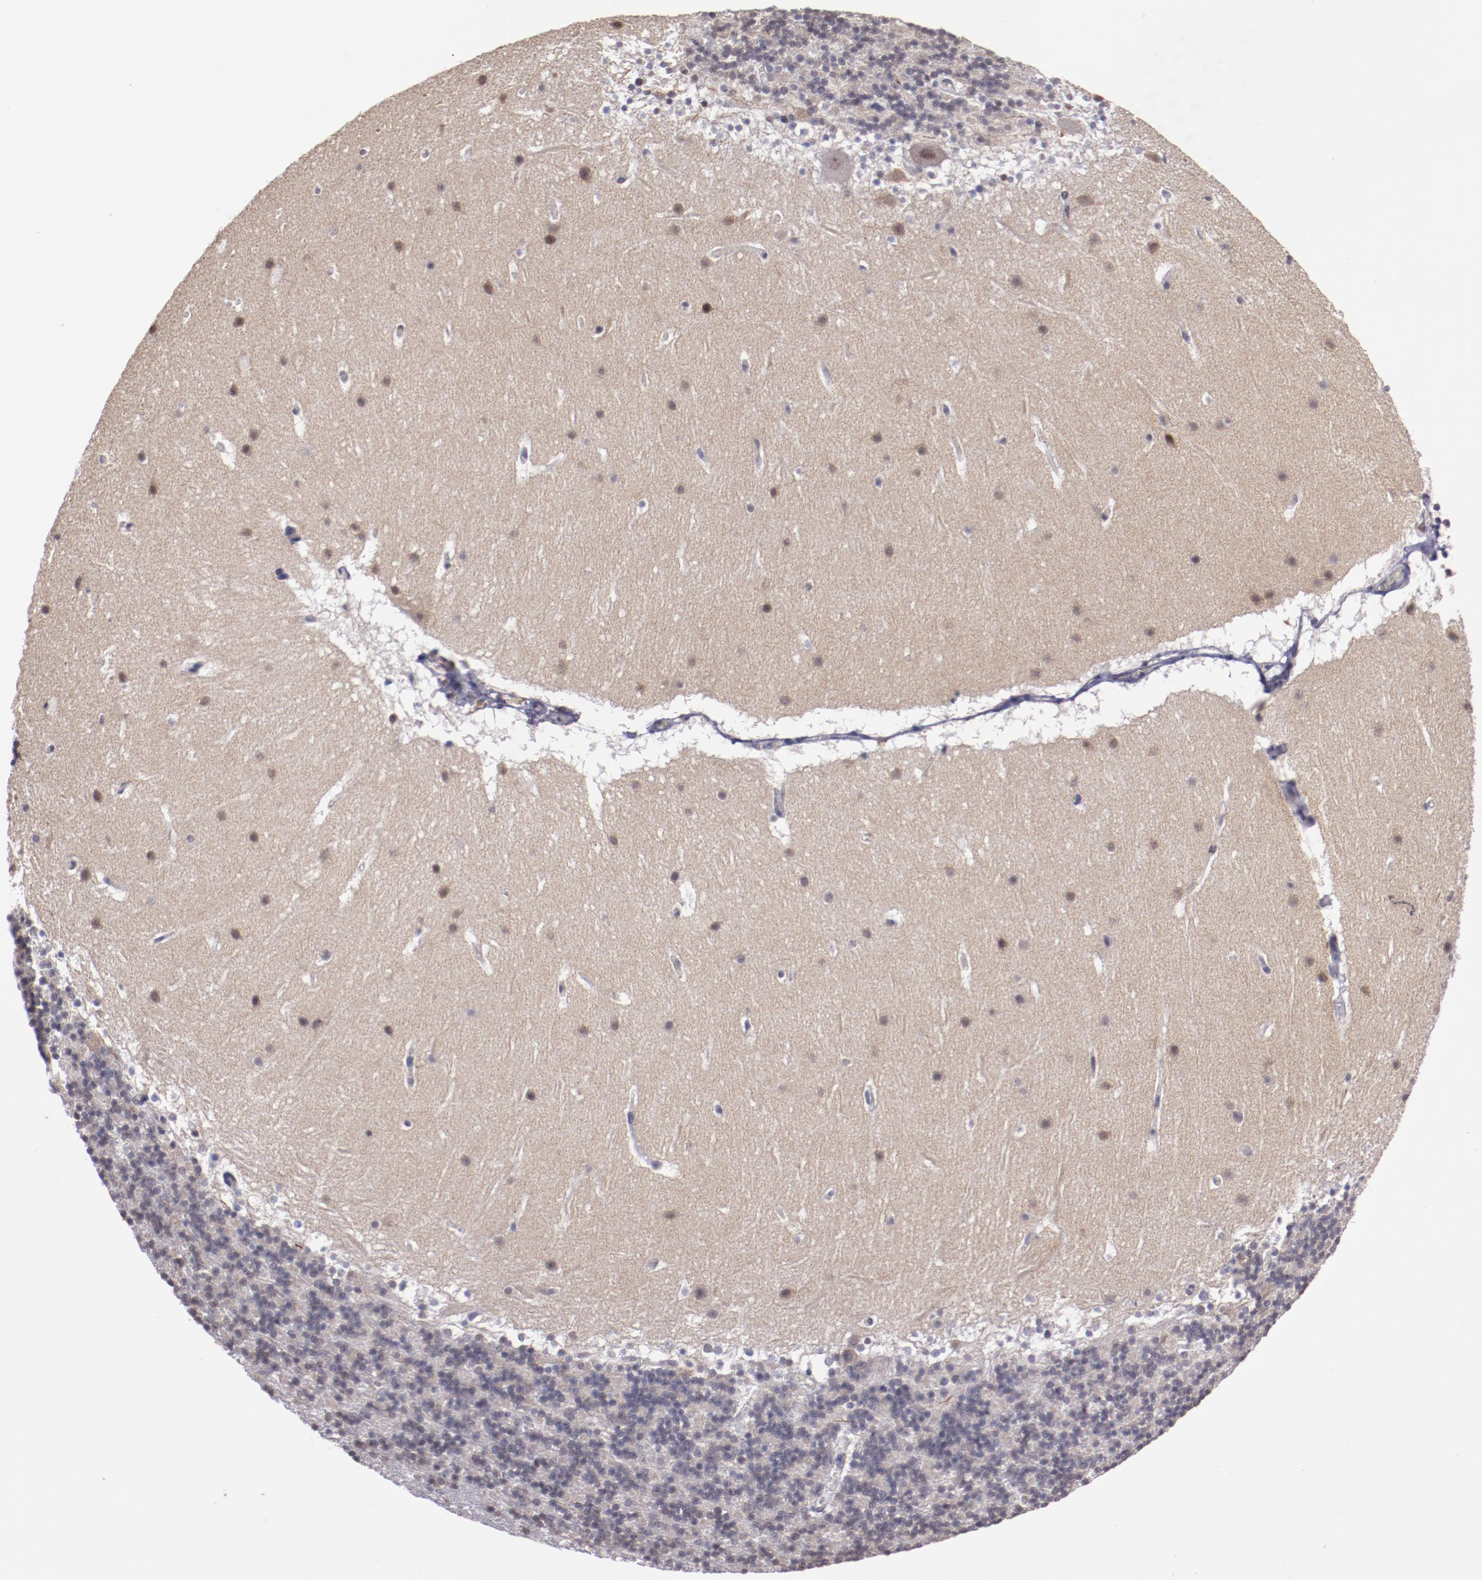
{"staining": {"intensity": "weak", "quantity": ">75%", "location": "cytoplasmic/membranous"}, "tissue": "cerebellum", "cell_type": "Cells in granular layer", "image_type": "normal", "snomed": [{"axis": "morphology", "description": "Normal tissue, NOS"}, {"axis": "topography", "description": "Cerebellum"}], "caption": "About >75% of cells in granular layer in unremarkable cerebellum show weak cytoplasmic/membranous protein staining as visualized by brown immunohistochemical staining.", "gene": "NRXN3", "patient": {"sex": "male", "age": 45}}